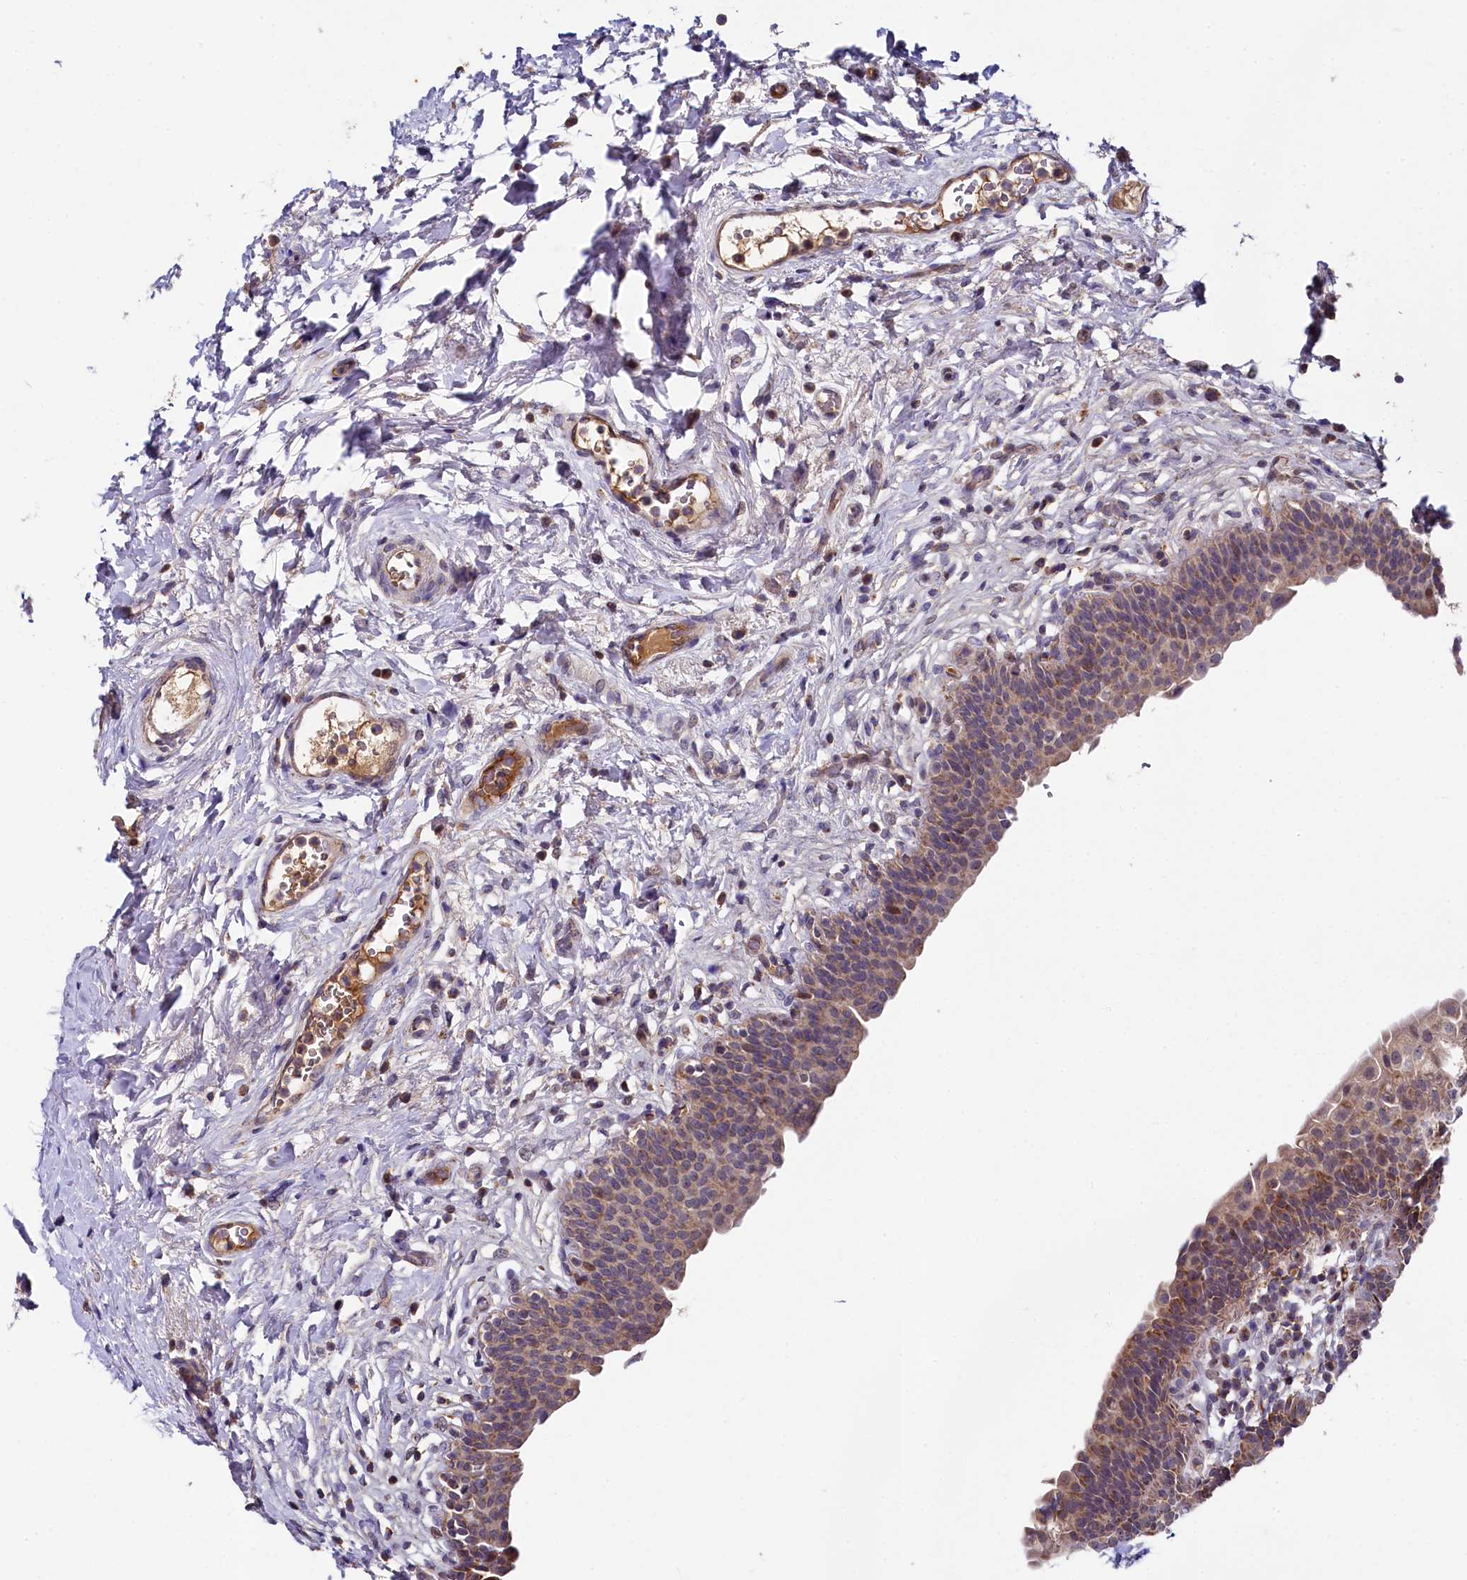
{"staining": {"intensity": "moderate", "quantity": ">75%", "location": "cytoplasmic/membranous"}, "tissue": "urinary bladder", "cell_type": "Urothelial cells", "image_type": "normal", "snomed": [{"axis": "morphology", "description": "Normal tissue, NOS"}, {"axis": "topography", "description": "Urinary bladder"}], "caption": "A high-resolution micrograph shows immunohistochemistry staining of benign urinary bladder, which displays moderate cytoplasmic/membranous positivity in about >75% of urothelial cells.", "gene": "SPRYD3", "patient": {"sex": "male", "age": 83}}